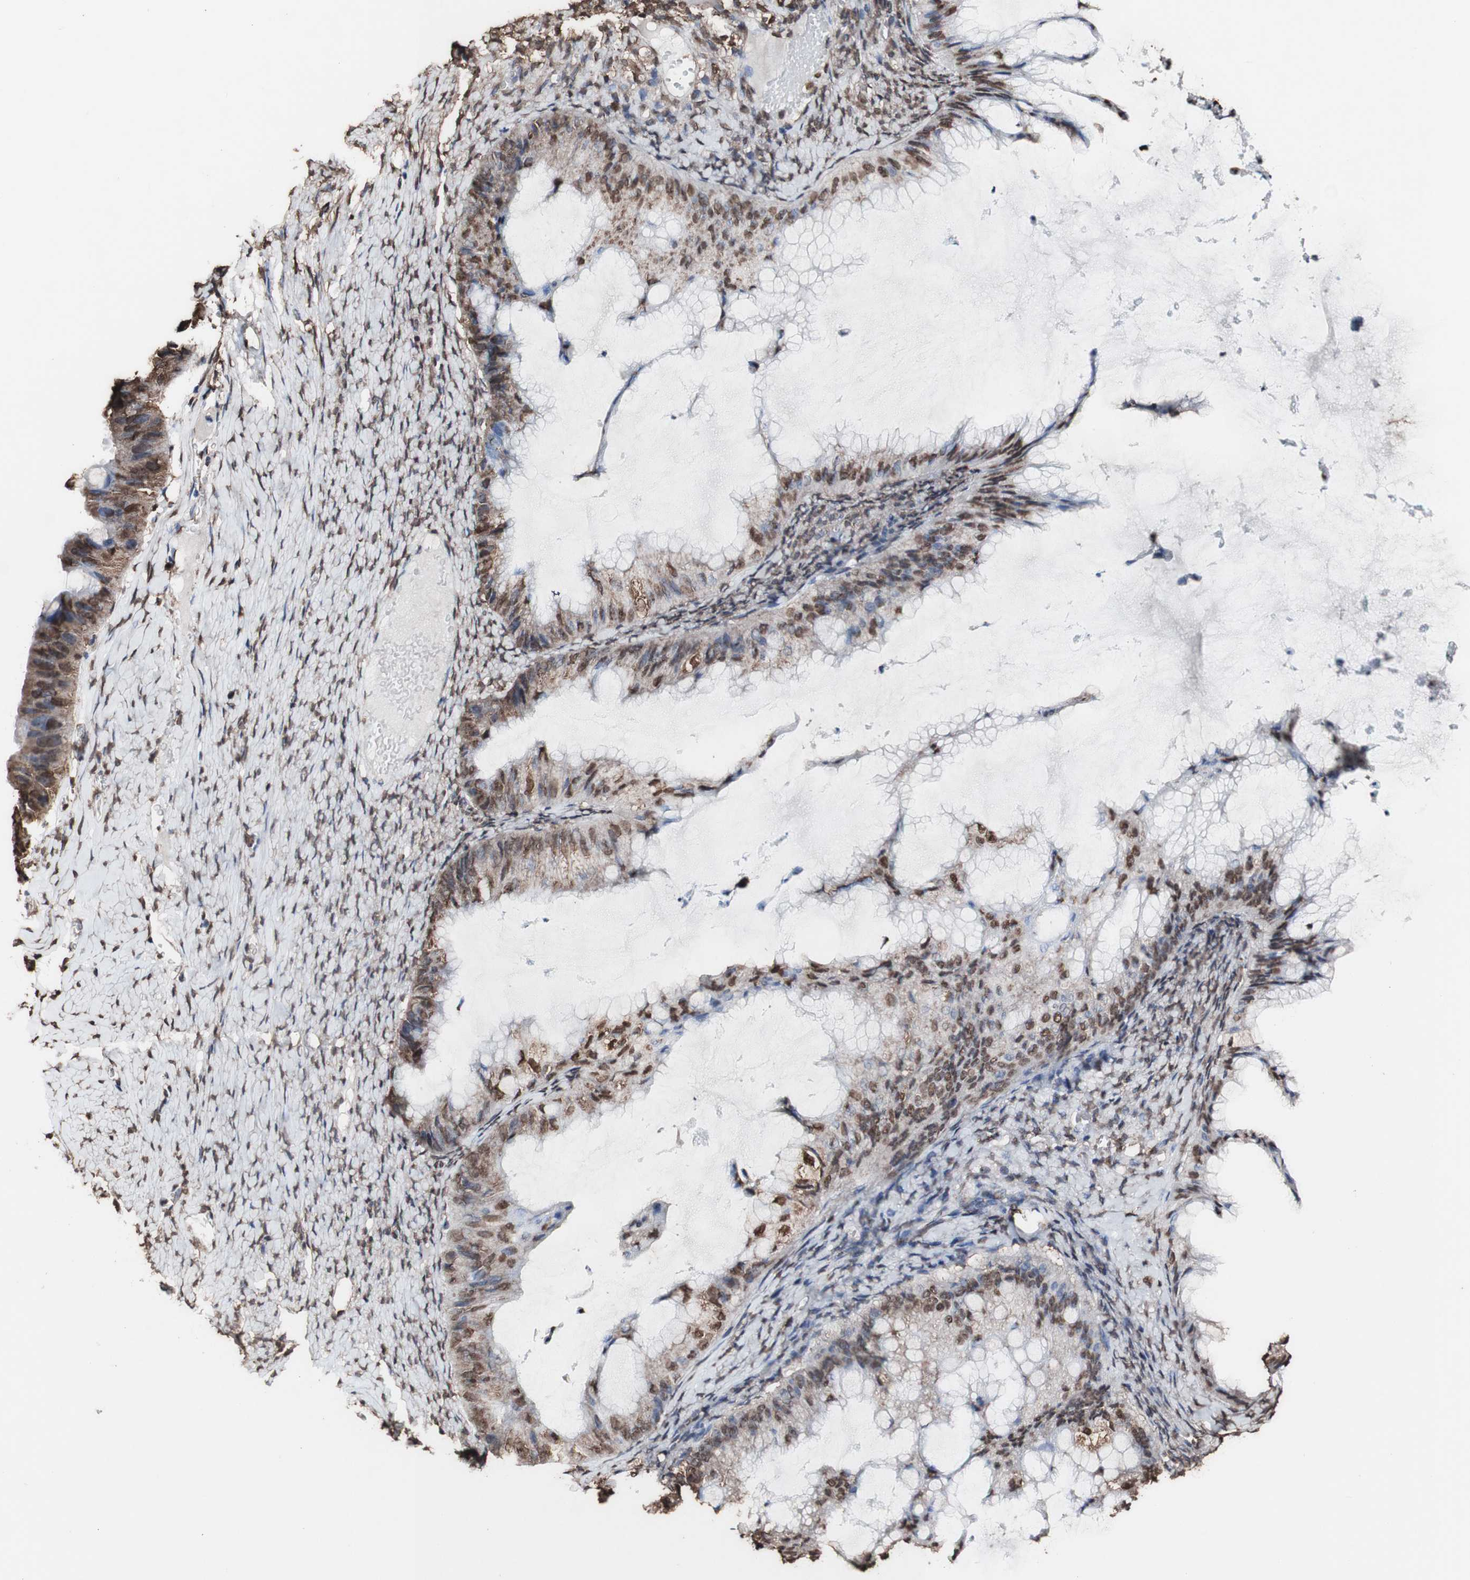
{"staining": {"intensity": "strong", "quantity": ">75%", "location": "cytoplasmic/membranous,nuclear"}, "tissue": "ovarian cancer", "cell_type": "Tumor cells", "image_type": "cancer", "snomed": [{"axis": "morphology", "description": "Cystadenocarcinoma, mucinous, NOS"}, {"axis": "topography", "description": "Ovary"}], "caption": "This histopathology image demonstrates ovarian cancer (mucinous cystadenocarcinoma) stained with IHC to label a protein in brown. The cytoplasmic/membranous and nuclear of tumor cells show strong positivity for the protein. Nuclei are counter-stained blue.", "gene": "PIDD1", "patient": {"sex": "female", "age": 61}}